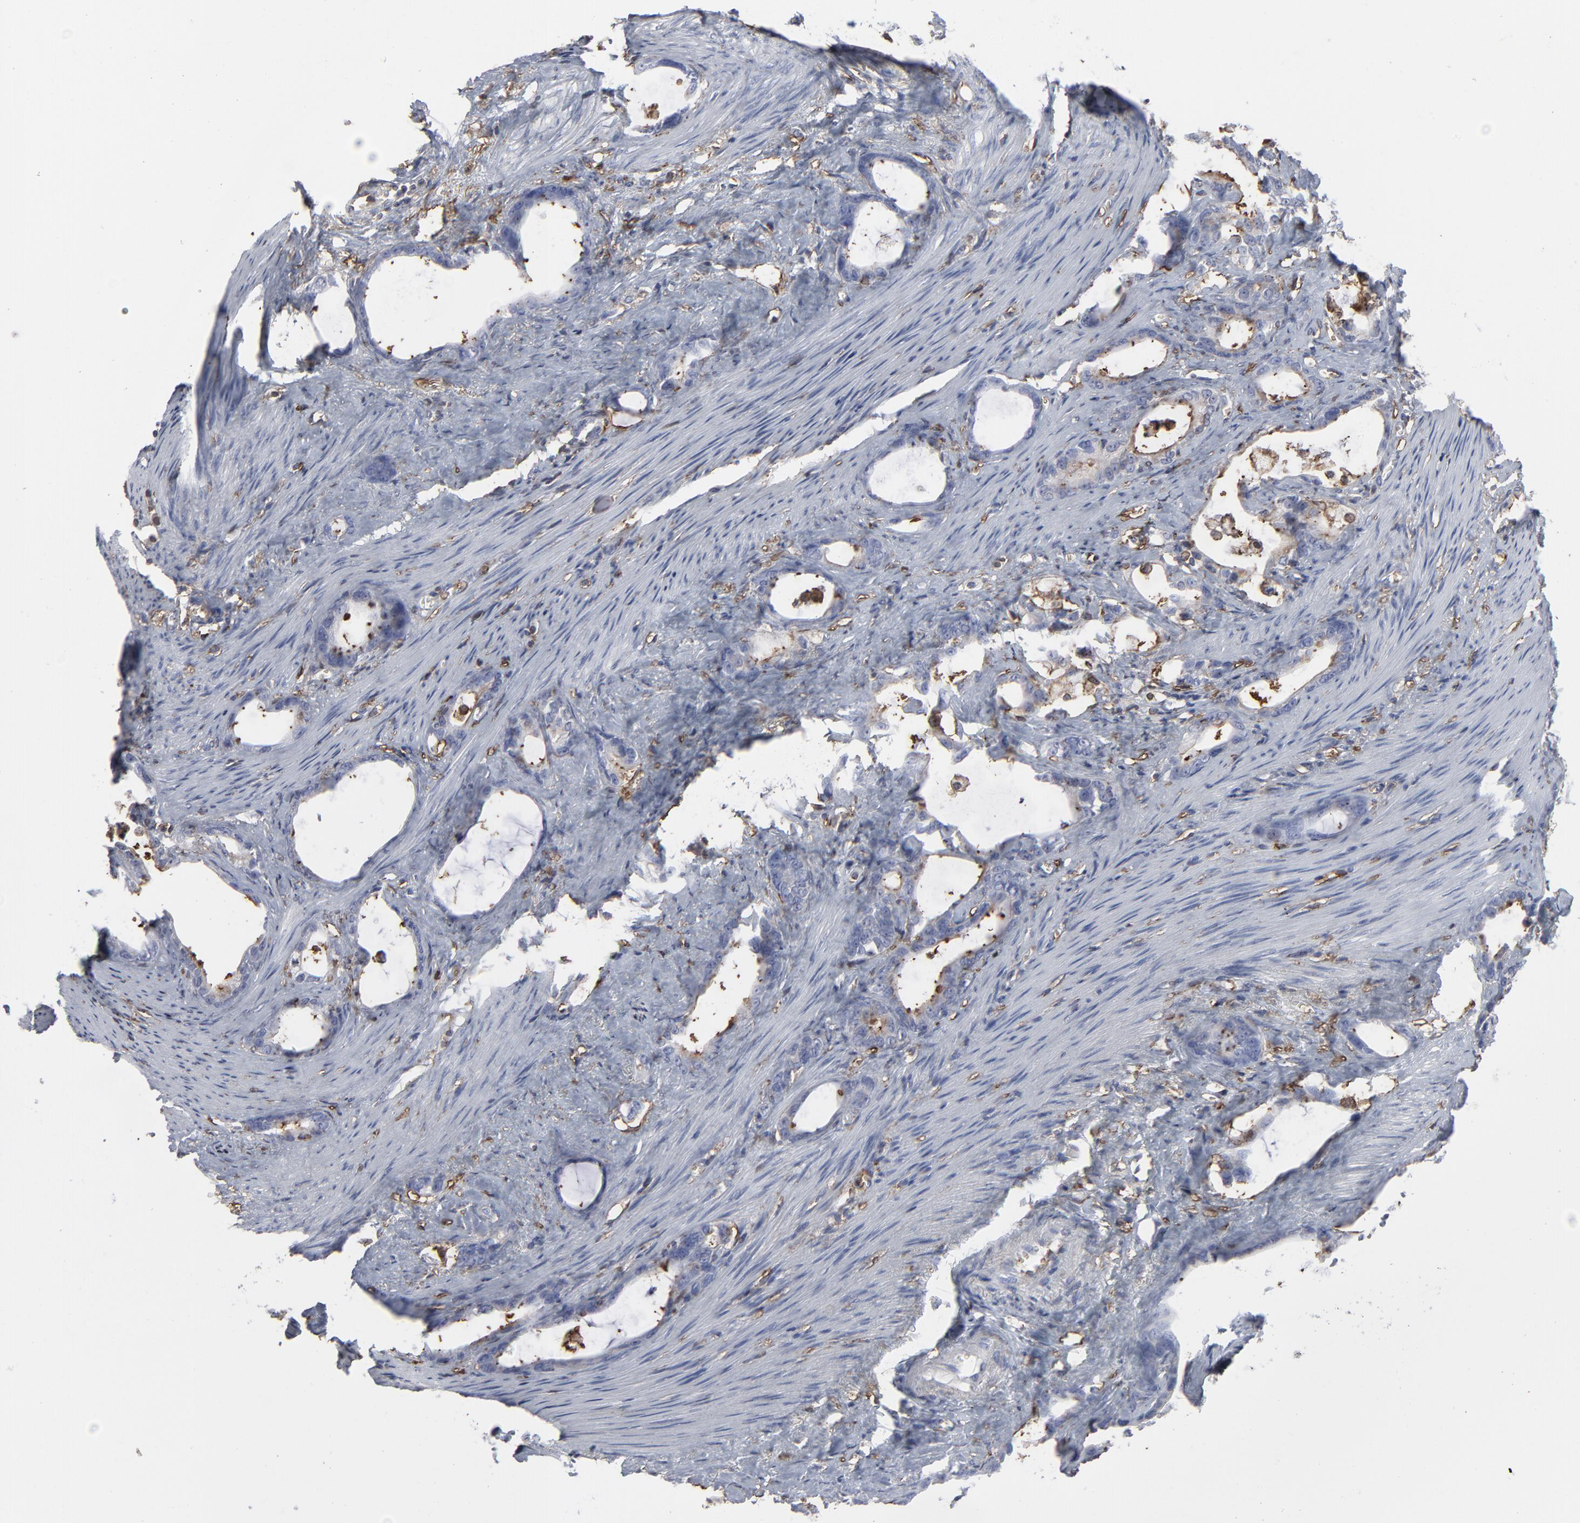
{"staining": {"intensity": "weak", "quantity": "25%-75%", "location": "cytoplasmic/membranous"}, "tissue": "stomach cancer", "cell_type": "Tumor cells", "image_type": "cancer", "snomed": [{"axis": "morphology", "description": "Adenocarcinoma, NOS"}, {"axis": "topography", "description": "Stomach"}], "caption": "A brown stain shows weak cytoplasmic/membranous positivity of a protein in stomach cancer (adenocarcinoma) tumor cells. (DAB IHC, brown staining for protein, blue staining for nuclei).", "gene": "ANXA5", "patient": {"sex": "female", "age": 75}}